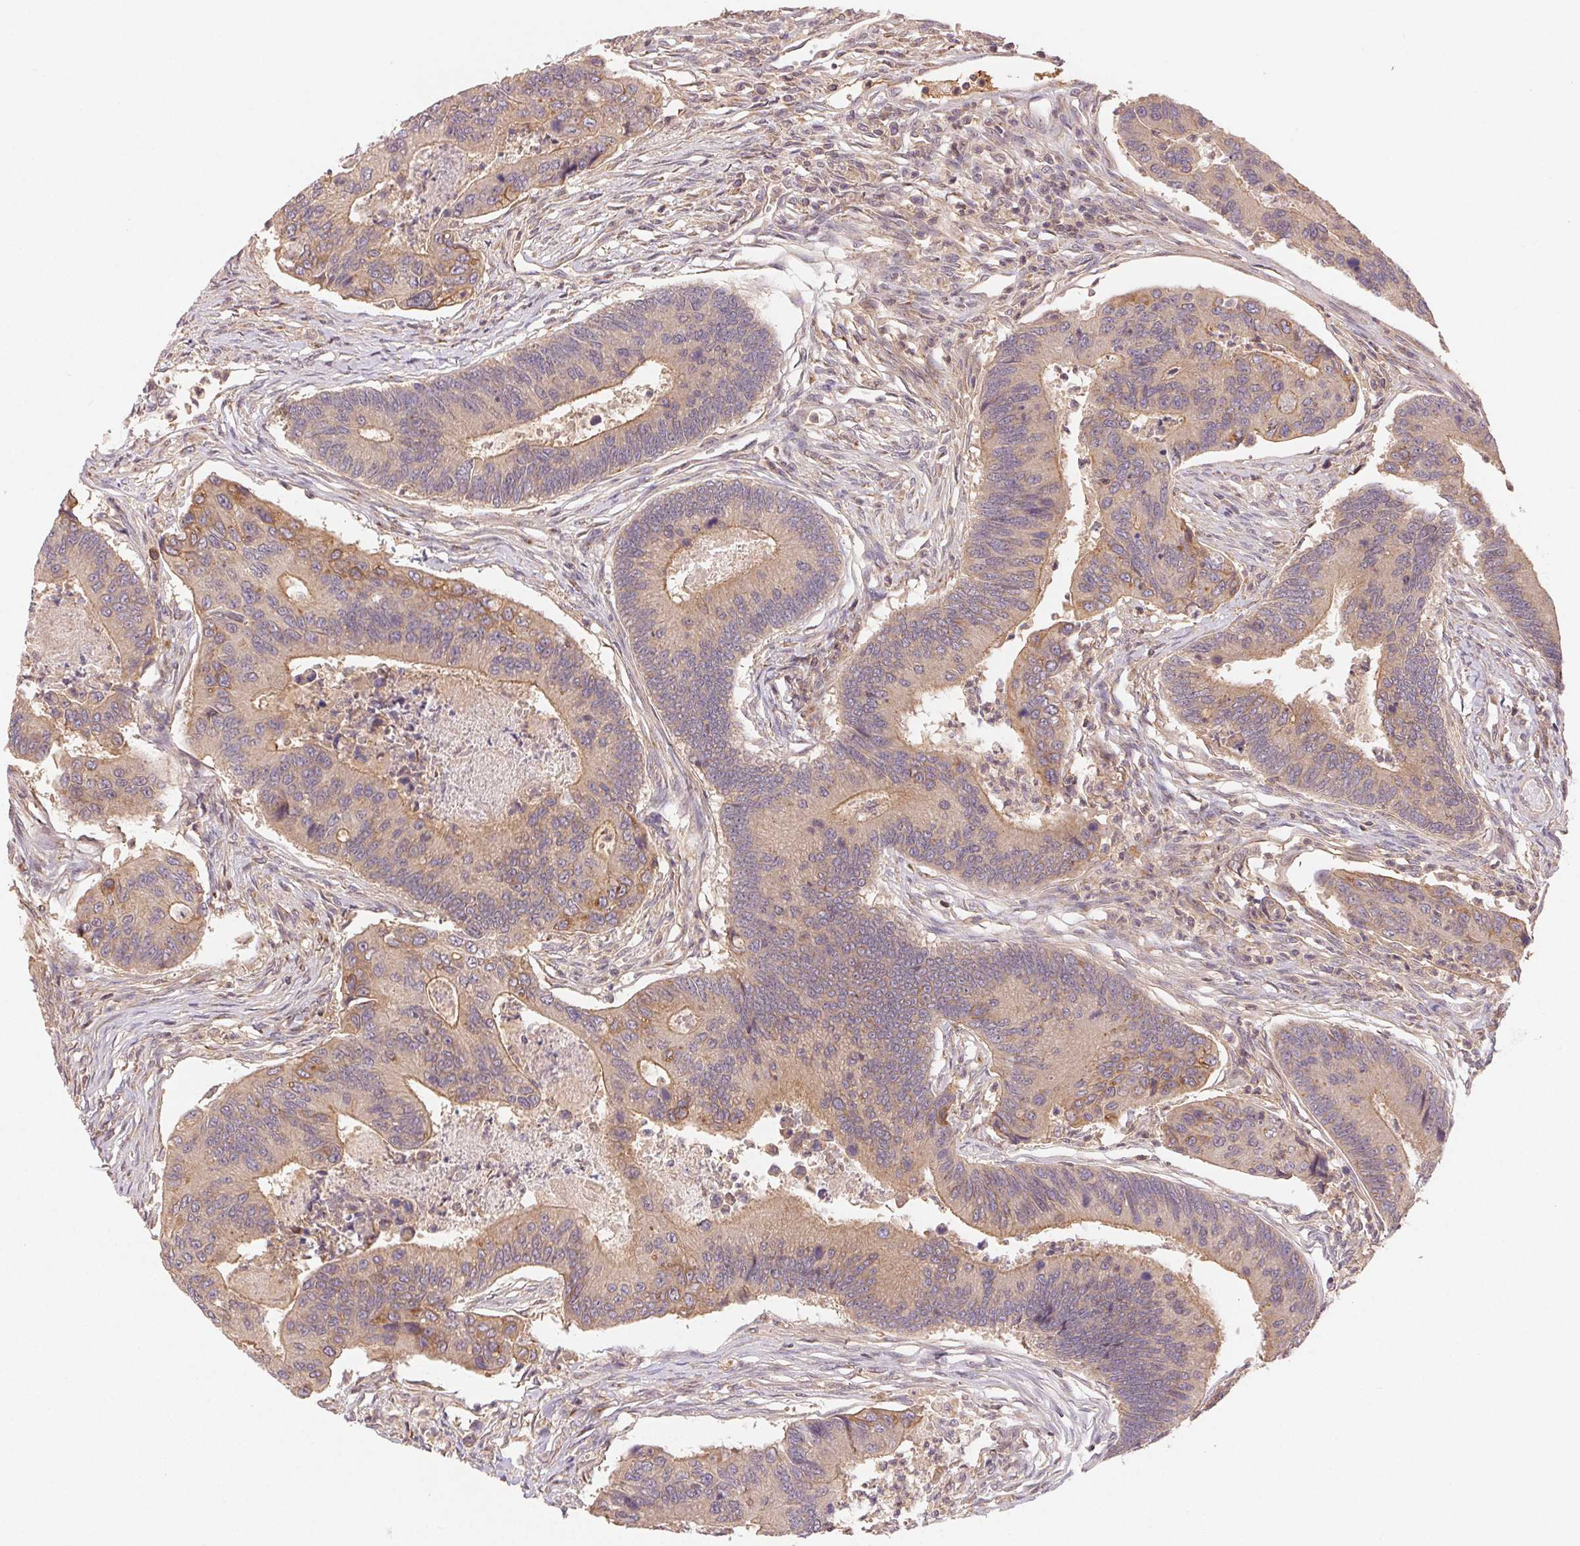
{"staining": {"intensity": "moderate", "quantity": "25%-75%", "location": "cytoplasmic/membranous"}, "tissue": "colorectal cancer", "cell_type": "Tumor cells", "image_type": "cancer", "snomed": [{"axis": "morphology", "description": "Adenocarcinoma, NOS"}, {"axis": "topography", "description": "Colon"}], "caption": "Colorectal cancer (adenocarcinoma) stained for a protein (brown) displays moderate cytoplasmic/membranous positive expression in about 25%-75% of tumor cells.", "gene": "MAPKAPK2", "patient": {"sex": "female", "age": 67}}